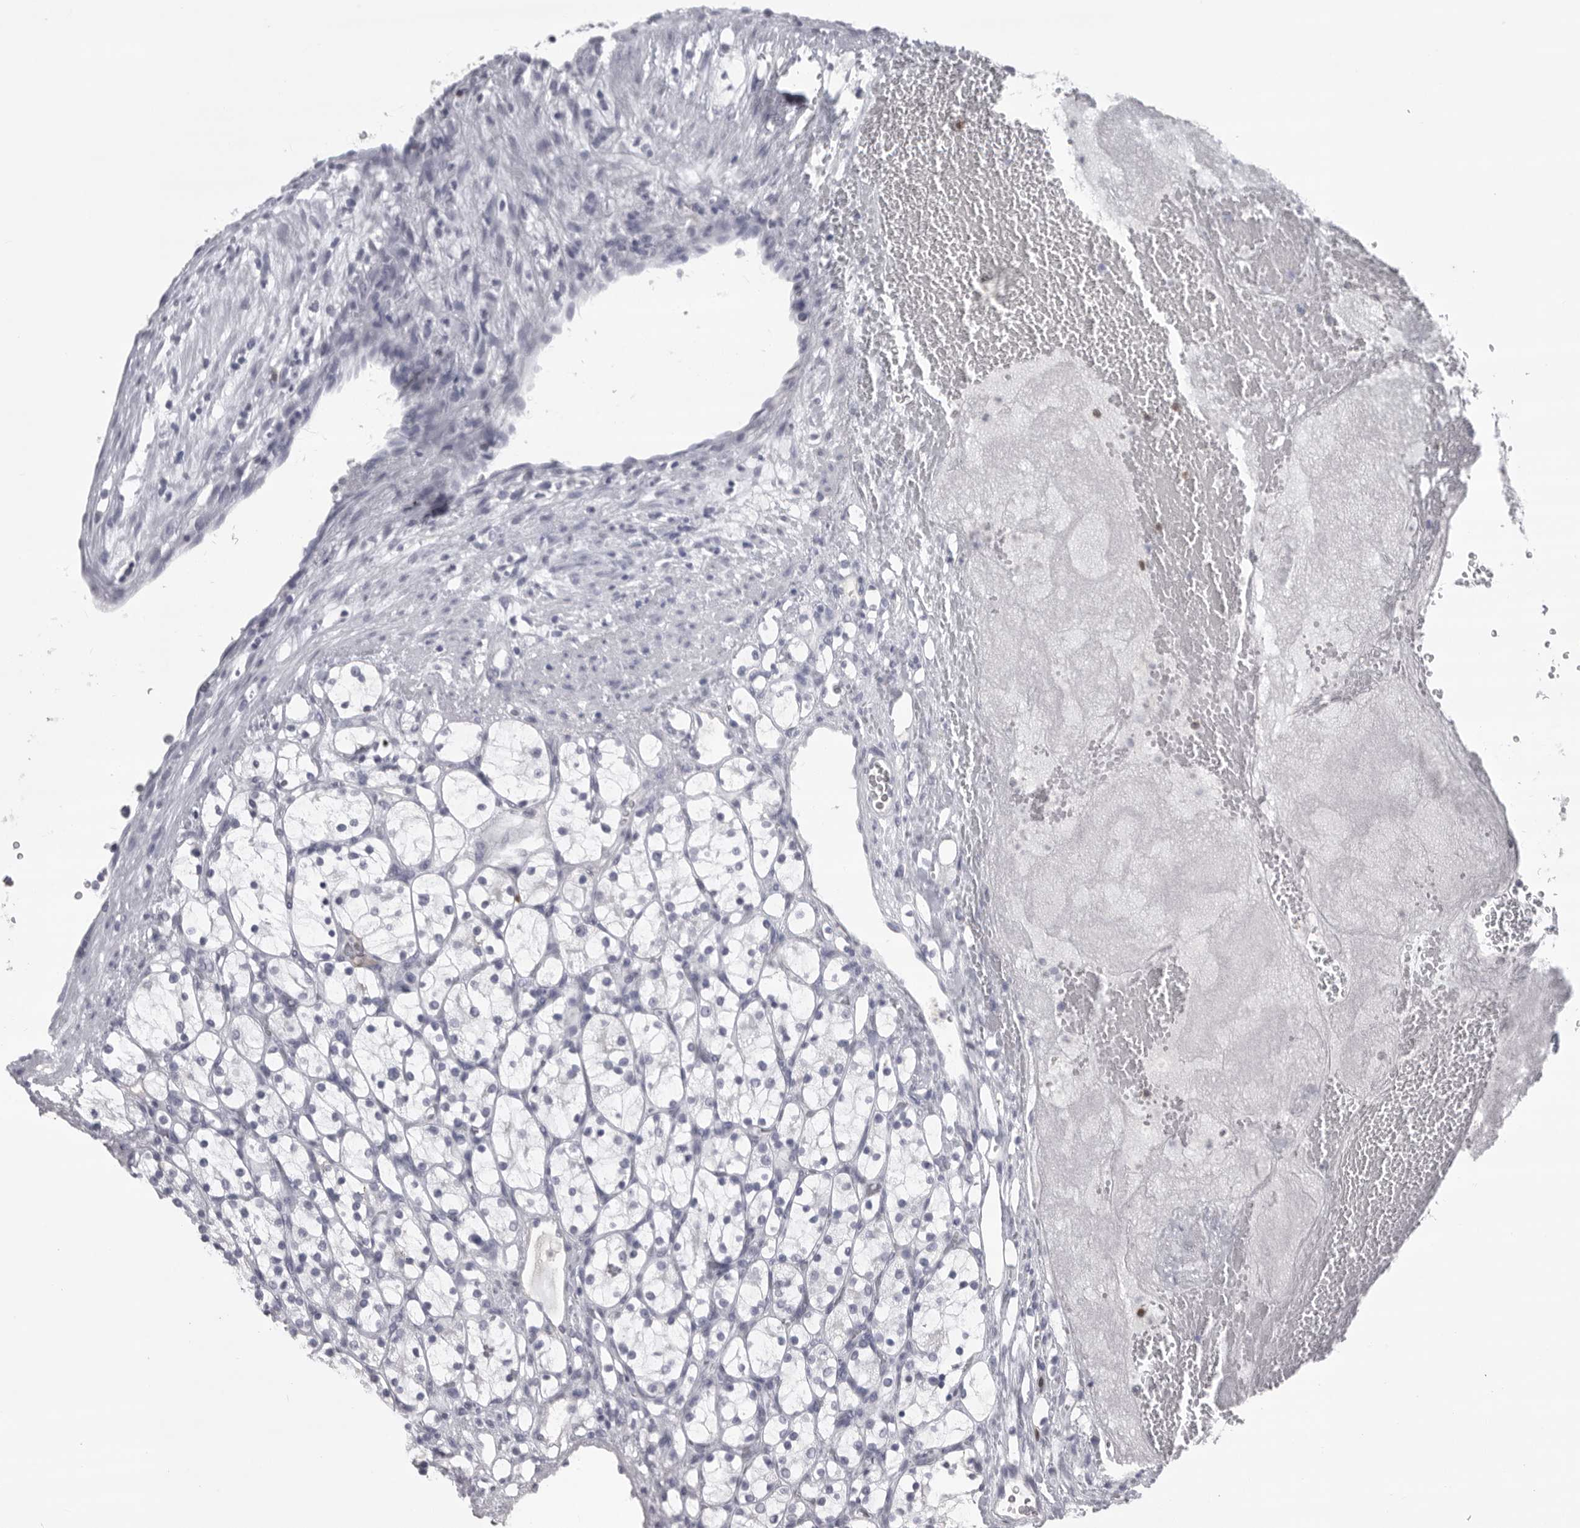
{"staining": {"intensity": "negative", "quantity": "none", "location": "none"}, "tissue": "renal cancer", "cell_type": "Tumor cells", "image_type": "cancer", "snomed": [{"axis": "morphology", "description": "Adenocarcinoma, NOS"}, {"axis": "topography", "description": "Kidney"}], "caption": "High magnification brightfield microscopy of adenocarcinoma (renal) stained with DAB (brown) and counterstained with hematoxylin (blue): tumor cells show no significant staining.", "gene": "GNLY", "patient": {"sex": "female", "age": 69}}